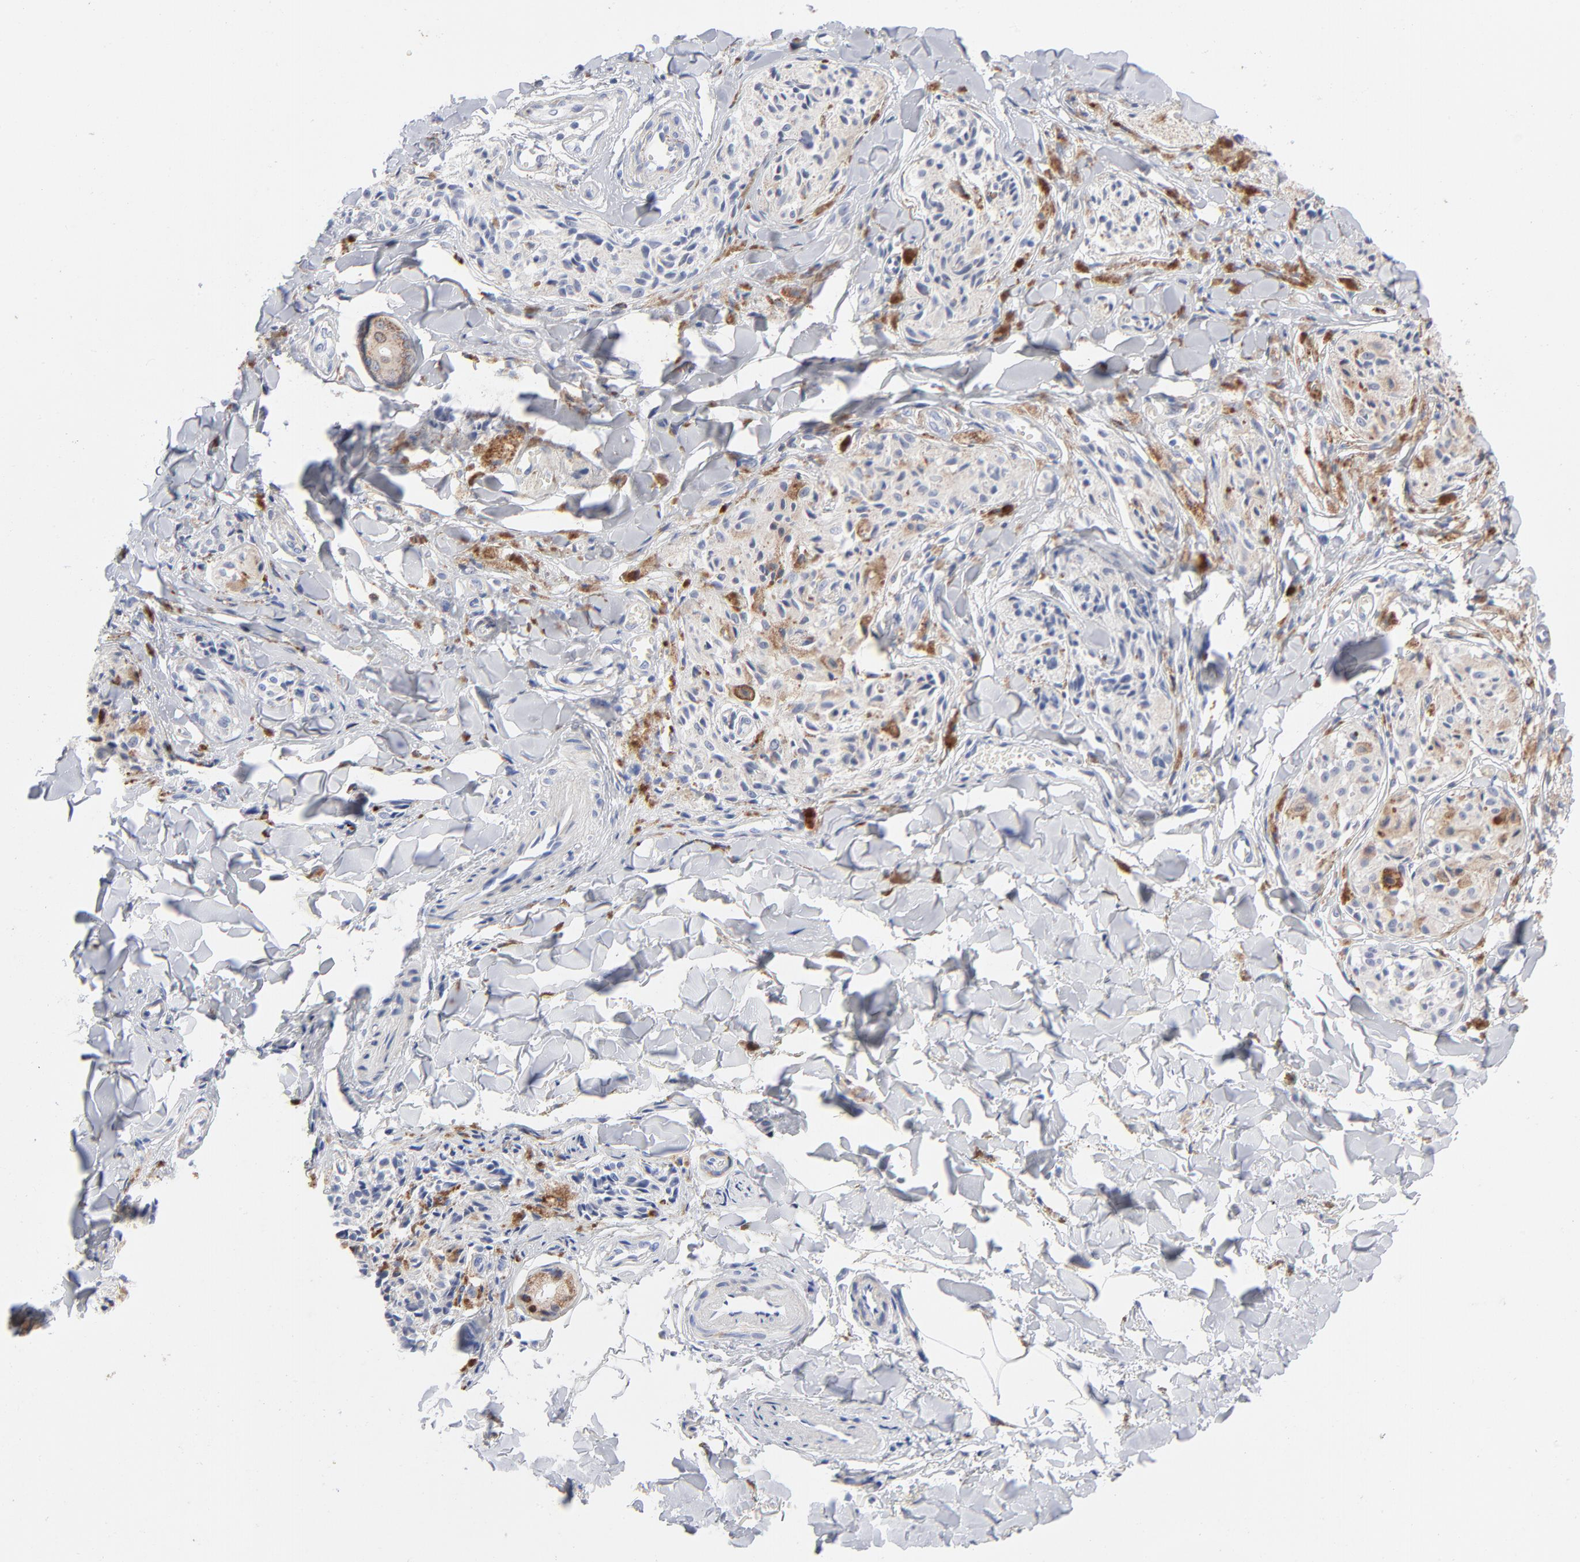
{"staining": {"intensity": "negative", "quantity": "none", "location": "none"}, "tissue": "melanoma", "cell_type": "Tumor cells", "image_type": "cancer", "snomed": [{"axis": "morphology", "description": "Malignant melanoma, Metastatic site"}, {"axis": "topography", "description": "Skin"}], "caption": "Tumor cells show no significant protein positivity in malignant melanoma (metastatic site). (IHC, brightfield microscopy, high magnification).", "gene": "CHCHD10", "patient": {"sex": "female", "age": 66}}